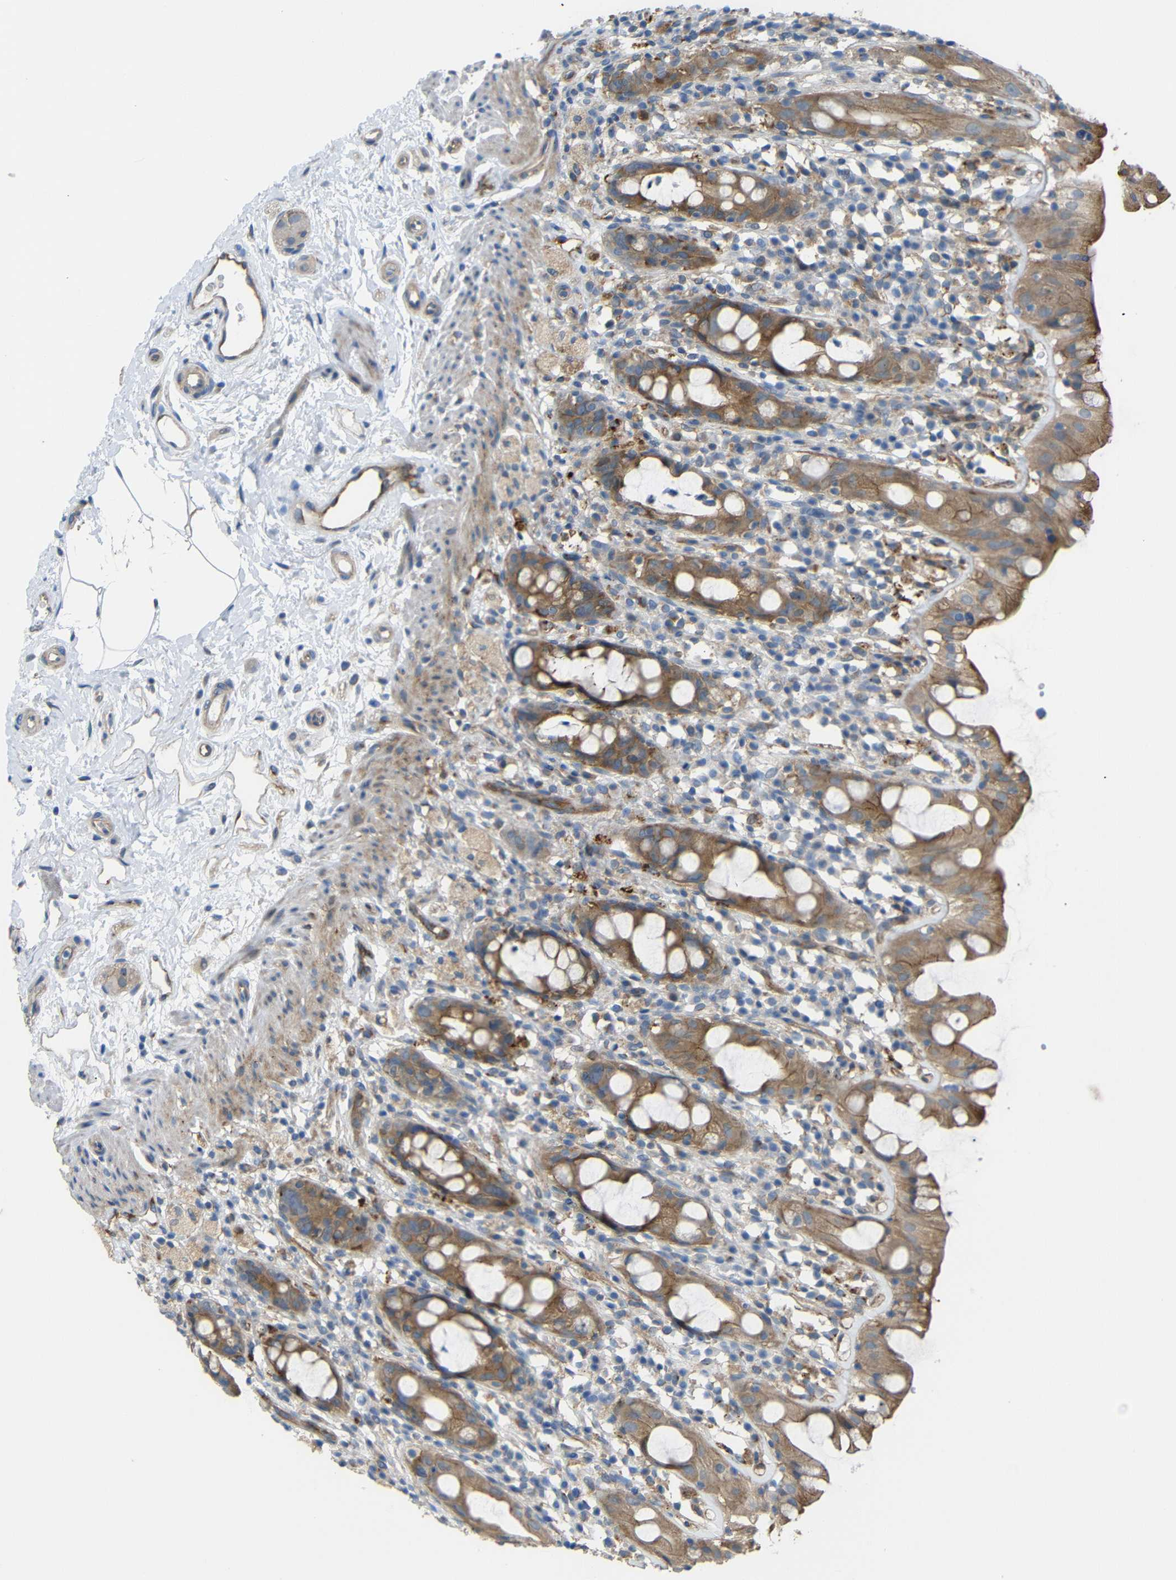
{"staining": {"intensity": "strong", "quantity": ">75%", "location": "cytoplasmic/membranous"}, "tissue": "rectum", "cell_type": "Glandular cells", "image_type": "normal", "snomed": [{"axis": "morphology", "description": "Normal tissue, NOS"}, {"axis": "topography", "description": "Rectum"}], "caption": "Strong cytoplasmic/membranous protein expression is seen in approximately >75% of glandular cells in rectum.", "gene": "SYPL1", "patient": {"sex": "male", "age": 44}}